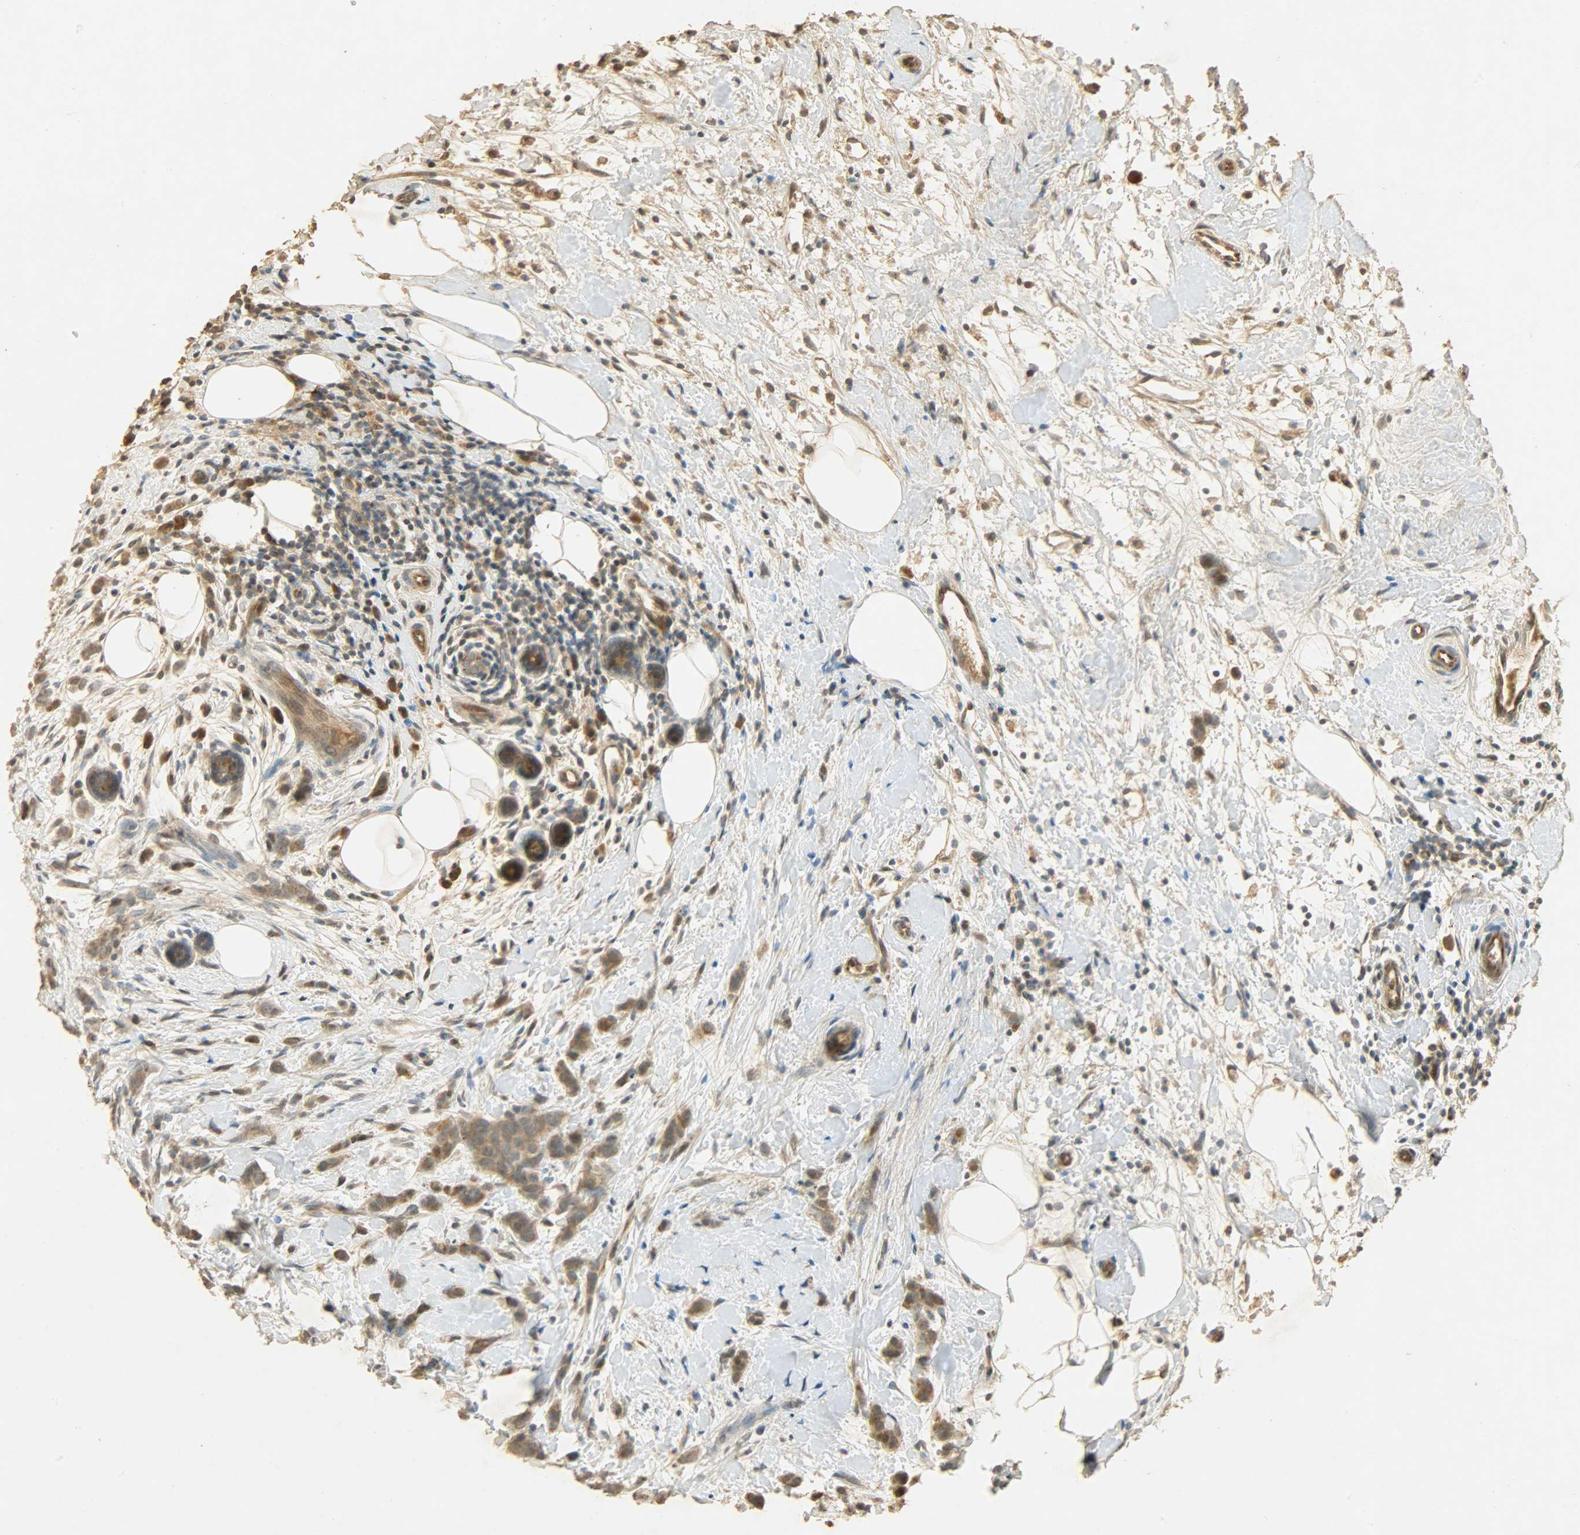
{"staining": {"intensity": "moderate", "quantity": ">75%", "location": "cytoplasmic/membranous"}, "tissue": "breast cancer", "cell_type": "Tumor cells", "image_type": "cancer", "snomed": [{"axis": "morphology", "description": "Lobular carcinoma, in situ"}, {"axis": "morphology", "description": "Lobular carcinoma"}, {"axis": "topography", "description": "Breast"}], "caption": "Immunohistochemistry (IHC) staining of lobular carcinoma in situ (breast), which demonstrates medium levels of moderate cytoplasmic/membranous positivity in approximately >75% of tumor cells indicating moderate cytoplasmic/membranous protein positivity. The staining was performed using DAB (brown) for protein detection and nuclei were counterstained in hematoxylin (blue).", "gene": "ATP2B1", "patient": {"sex": "female", "age": 41}}